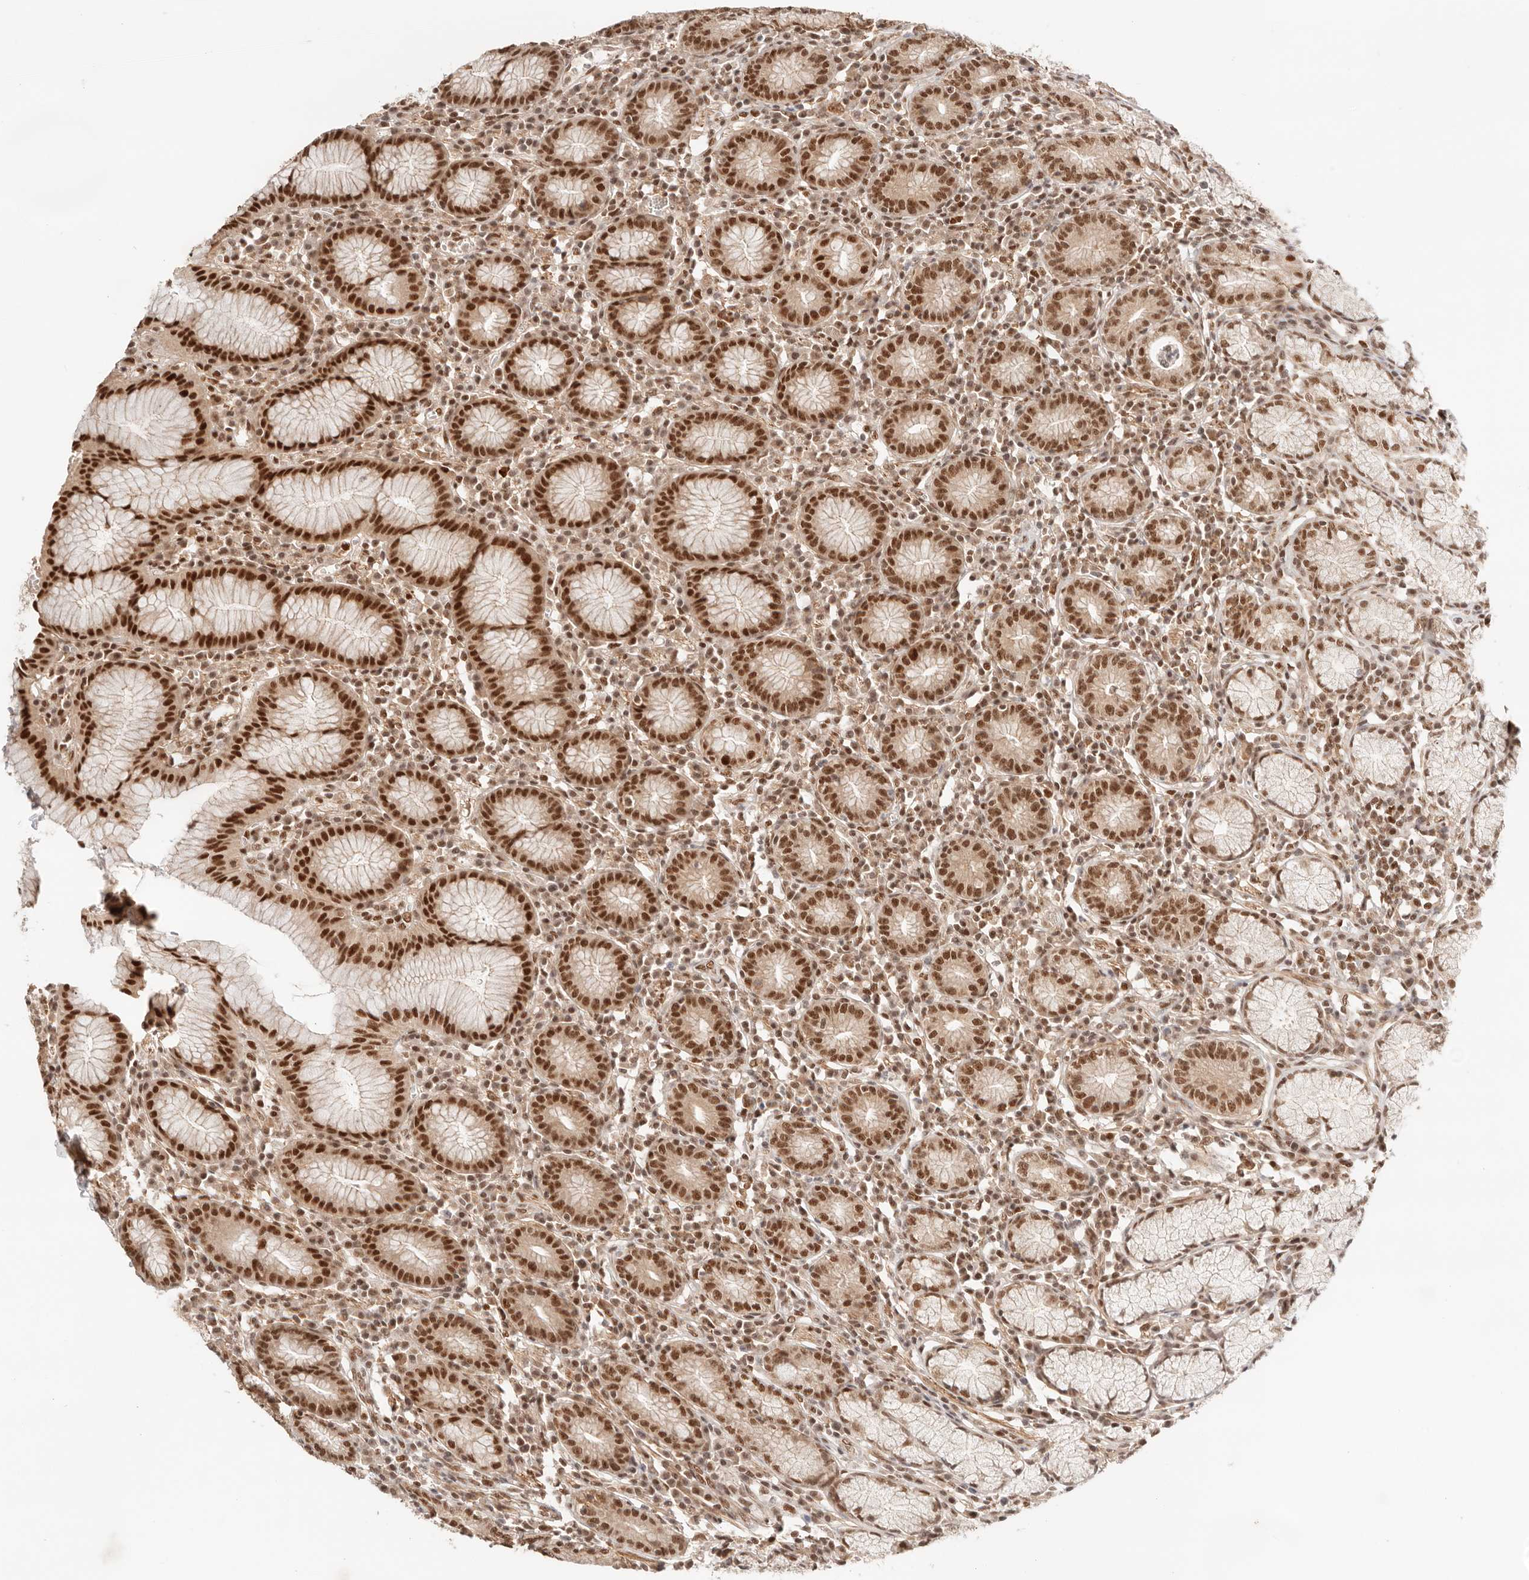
{"staining": {"intensity": "strong", "quantity": ">75%", "location": "nuclear"}, "tissue": "stomach", "cell_type": "Glandular cells", "image_type": "normal", "snomed": [{"axis": "morphology", "description": "Normal tissue, NOS"}, {"axis": "topography", "description": "Stomach"}], "caption": "This micrograph demonstrates normal stomach stained with immunohistochemistry to label a protein in brown. The nuclear of glandular cells show strong positivity for the protein. Nuclei are counter-stained blue.", "gene": "GTF2E2", "patient": {"sex": "male", "age": 55}}